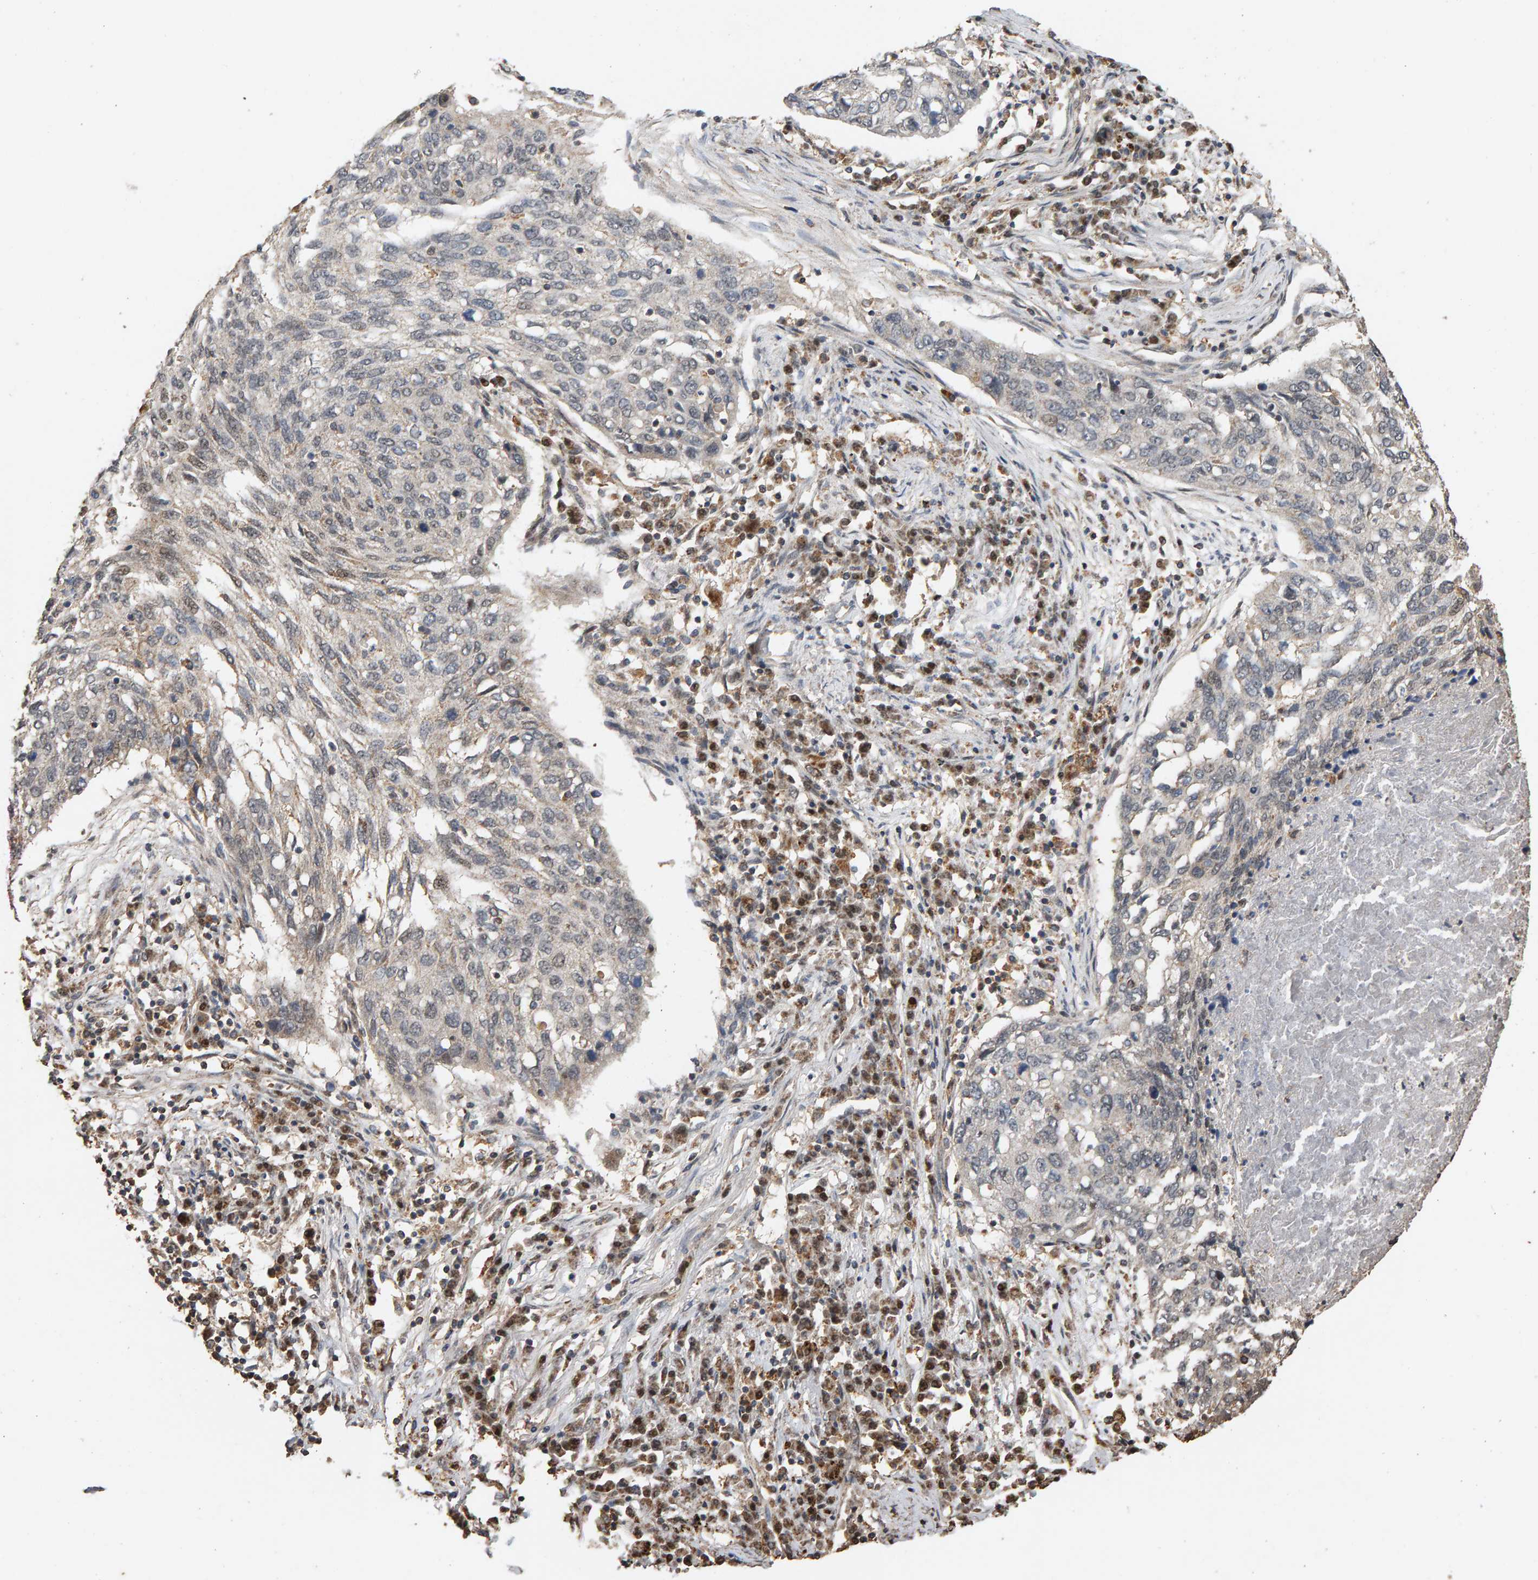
{"staining": {"intensity": "negative", "quantity": "none", "location": "none"}, "tissue": "lung cancer", "cell_type": "Tumor cells", "image_type": "cancer", "snomed": [{"axis": "morphology", "description": "Squamous cell carcinoma, NOS"}, {"axis": "topography", "description": "Lung"}], "caption": "High power microscopy histopathology image of an IHC histopathology image of squamous cell carcinoma (lung), revealing no significant expression in tumor cells.", "gene": "GSTK1", "patient": {"sex": "female", "age": 63}}